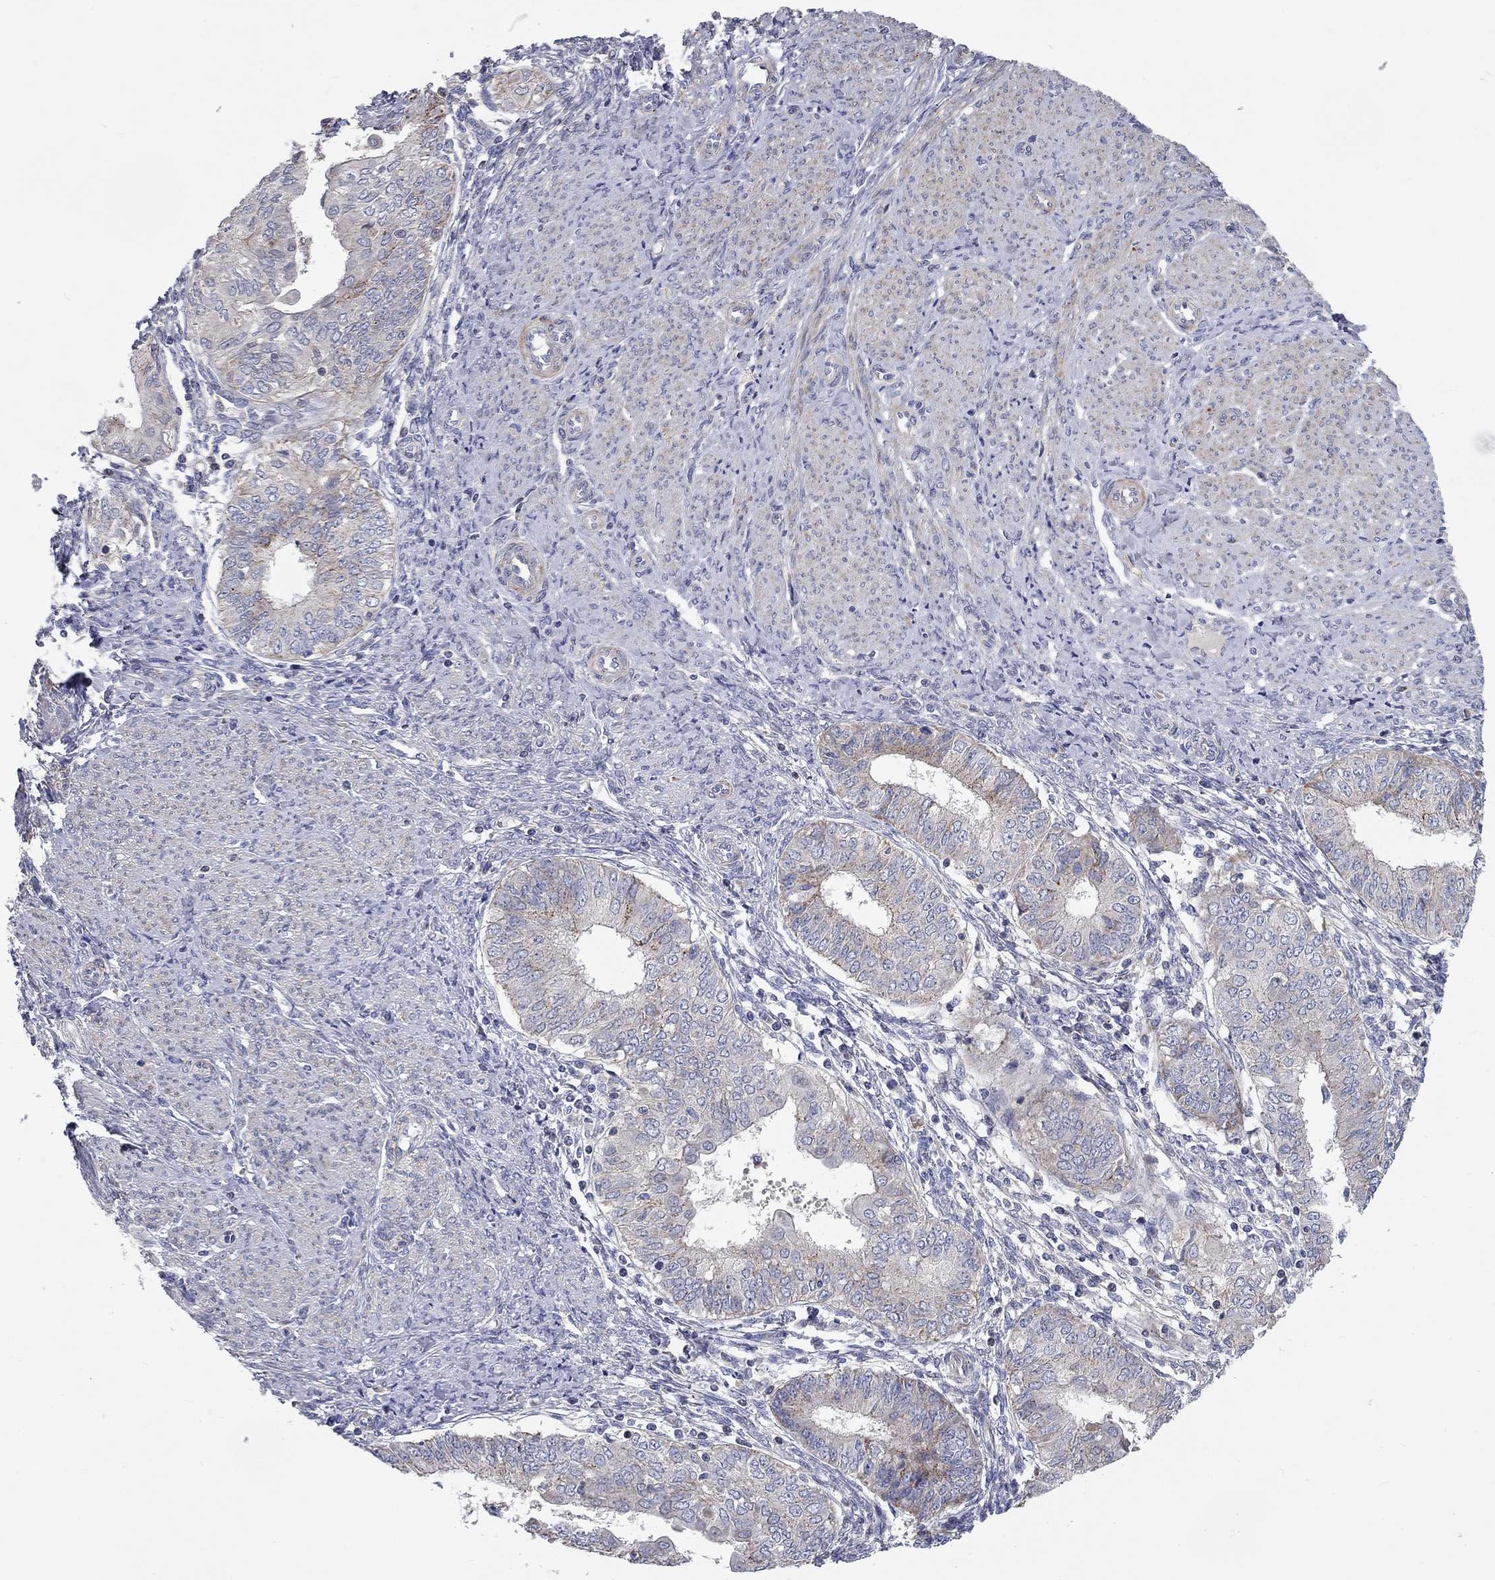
{"staining": {"intensity": "negative", "quantity": "none", "location": "none"}, "tissue": "endometrial cancer", "cell_type": "Tumor cells", "image_type": "cancer", "snomed": [{"axis": "morphology", "description": "Adenocarcinoma, NOS"}, {"axis": "topography", "description": "Endometrium"}], "caption": "Protein analysis of endometrial adenocarcinoma displays no significant expression in tumor cells.", "gene": "KANSL1L", "patient": {"sex": "female", "age": 68}}